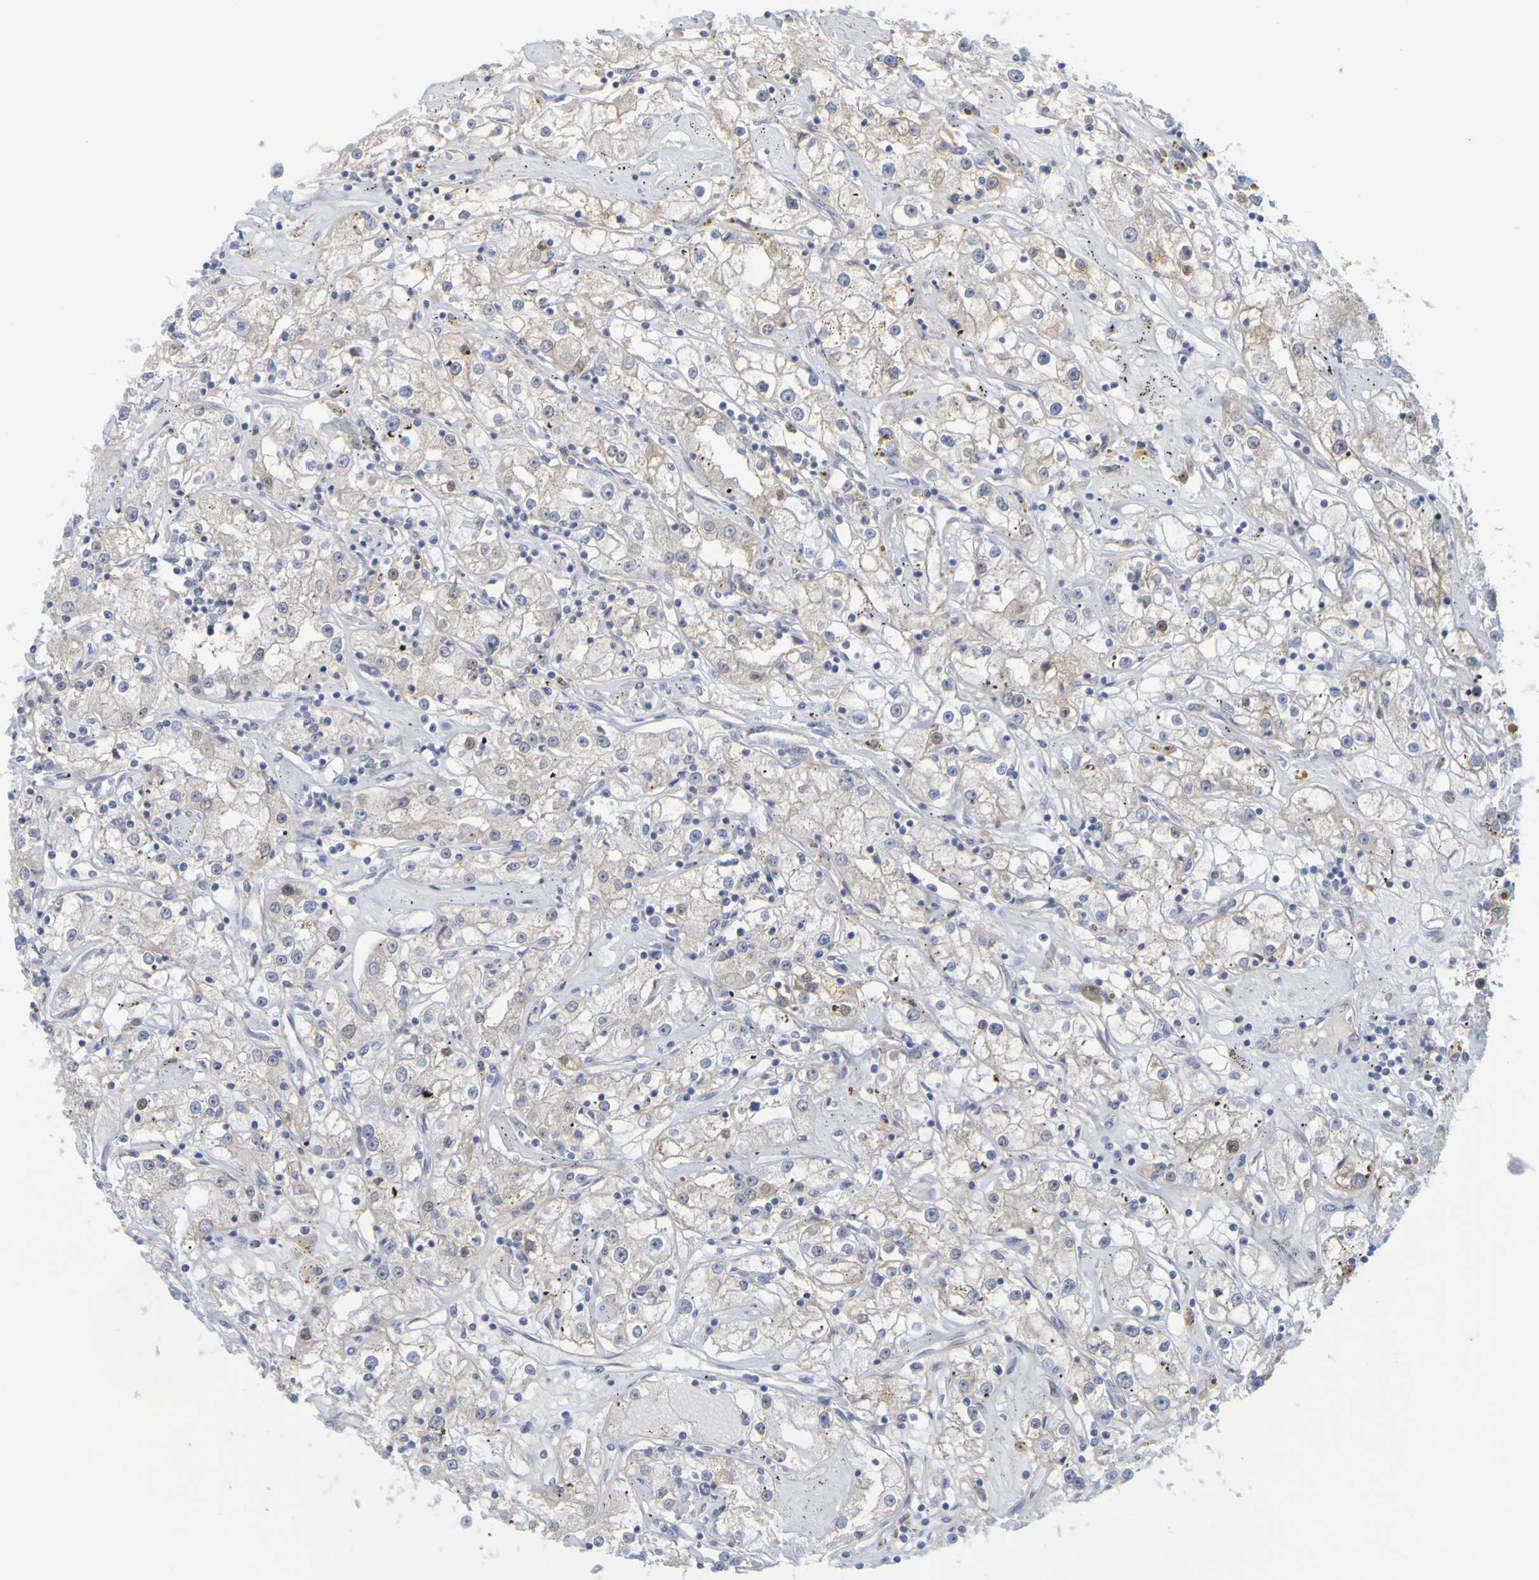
{"staining": {"intensity": "weak", "quantity": "25%-75%", "location": "cytoplasmic/membranous"}, "tissue": "renal cancer", "cell_type": "Tumor cells", "image_type": "cancer", "snomed": [{"axis": "morphology", "description": "Adenocarcinoma, NOS"}, {"axis": "topography", "description": "Kidney"}], "caption": "A low amount of weak cytoplasmic/membranous staining is present in about 25%-75% of tumor cells in renal cancer (adenocarcinoma) tissue.", "gene": "MOGS", "patient": {"sex": "male", "age": 56}}